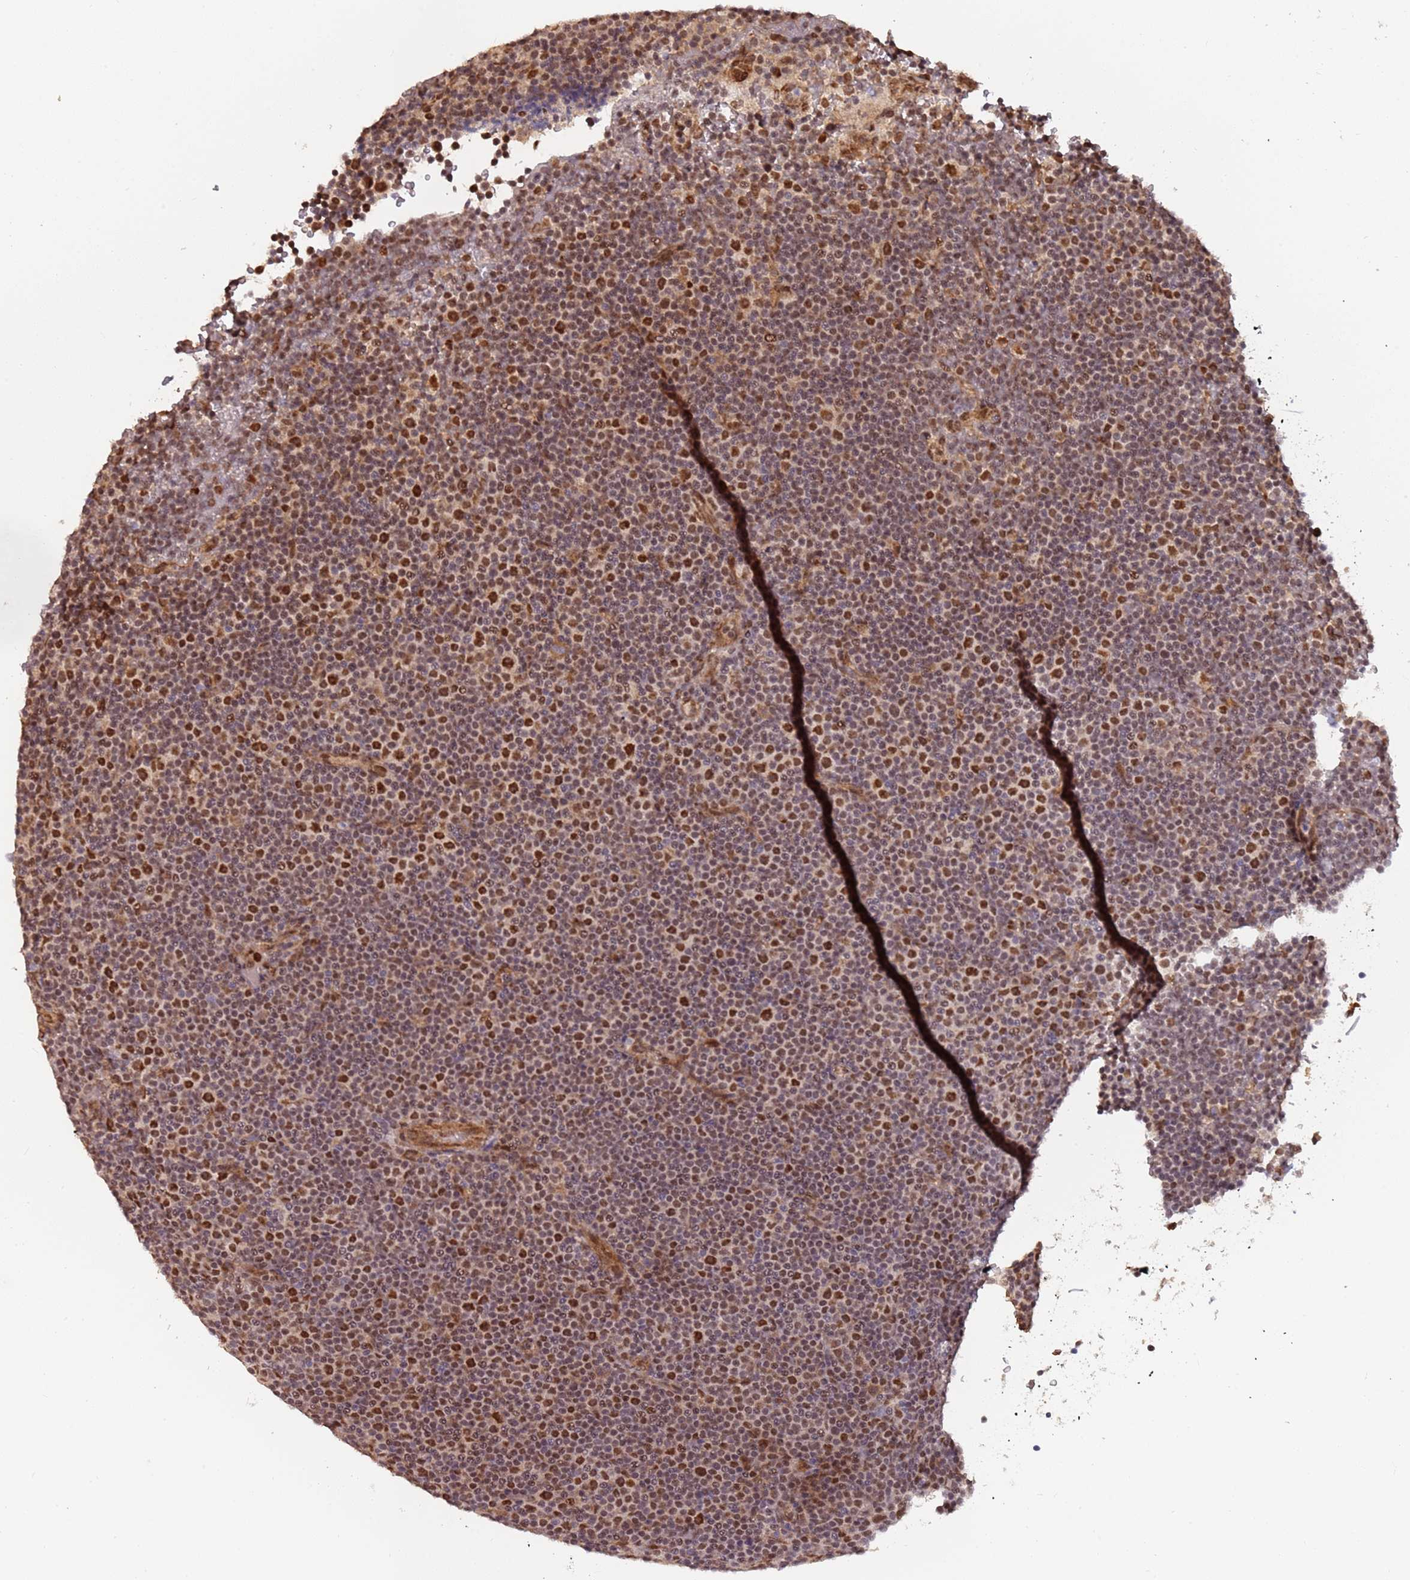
{"staining": {"intensity": "moderate", "quantity": "25%-75%", "location": "nuclear"}, "tissue": "lymphoma", "cell_type": "Tumor cells", "image_type": "cancer", "snomed": [{"axis": "morphology", "description": "Malignant lymphoma, non-Hodgkin's type, Low grade"}, {"axis": "topography", "description": "Lymph node"}], "caption": "Tumor cells display medium levels of moderate nuclear staining in approximately 25%-75% of cells in human lymphoma.", "gene": "POLR3H", "patient": {"sex": "female", "age": 67}}